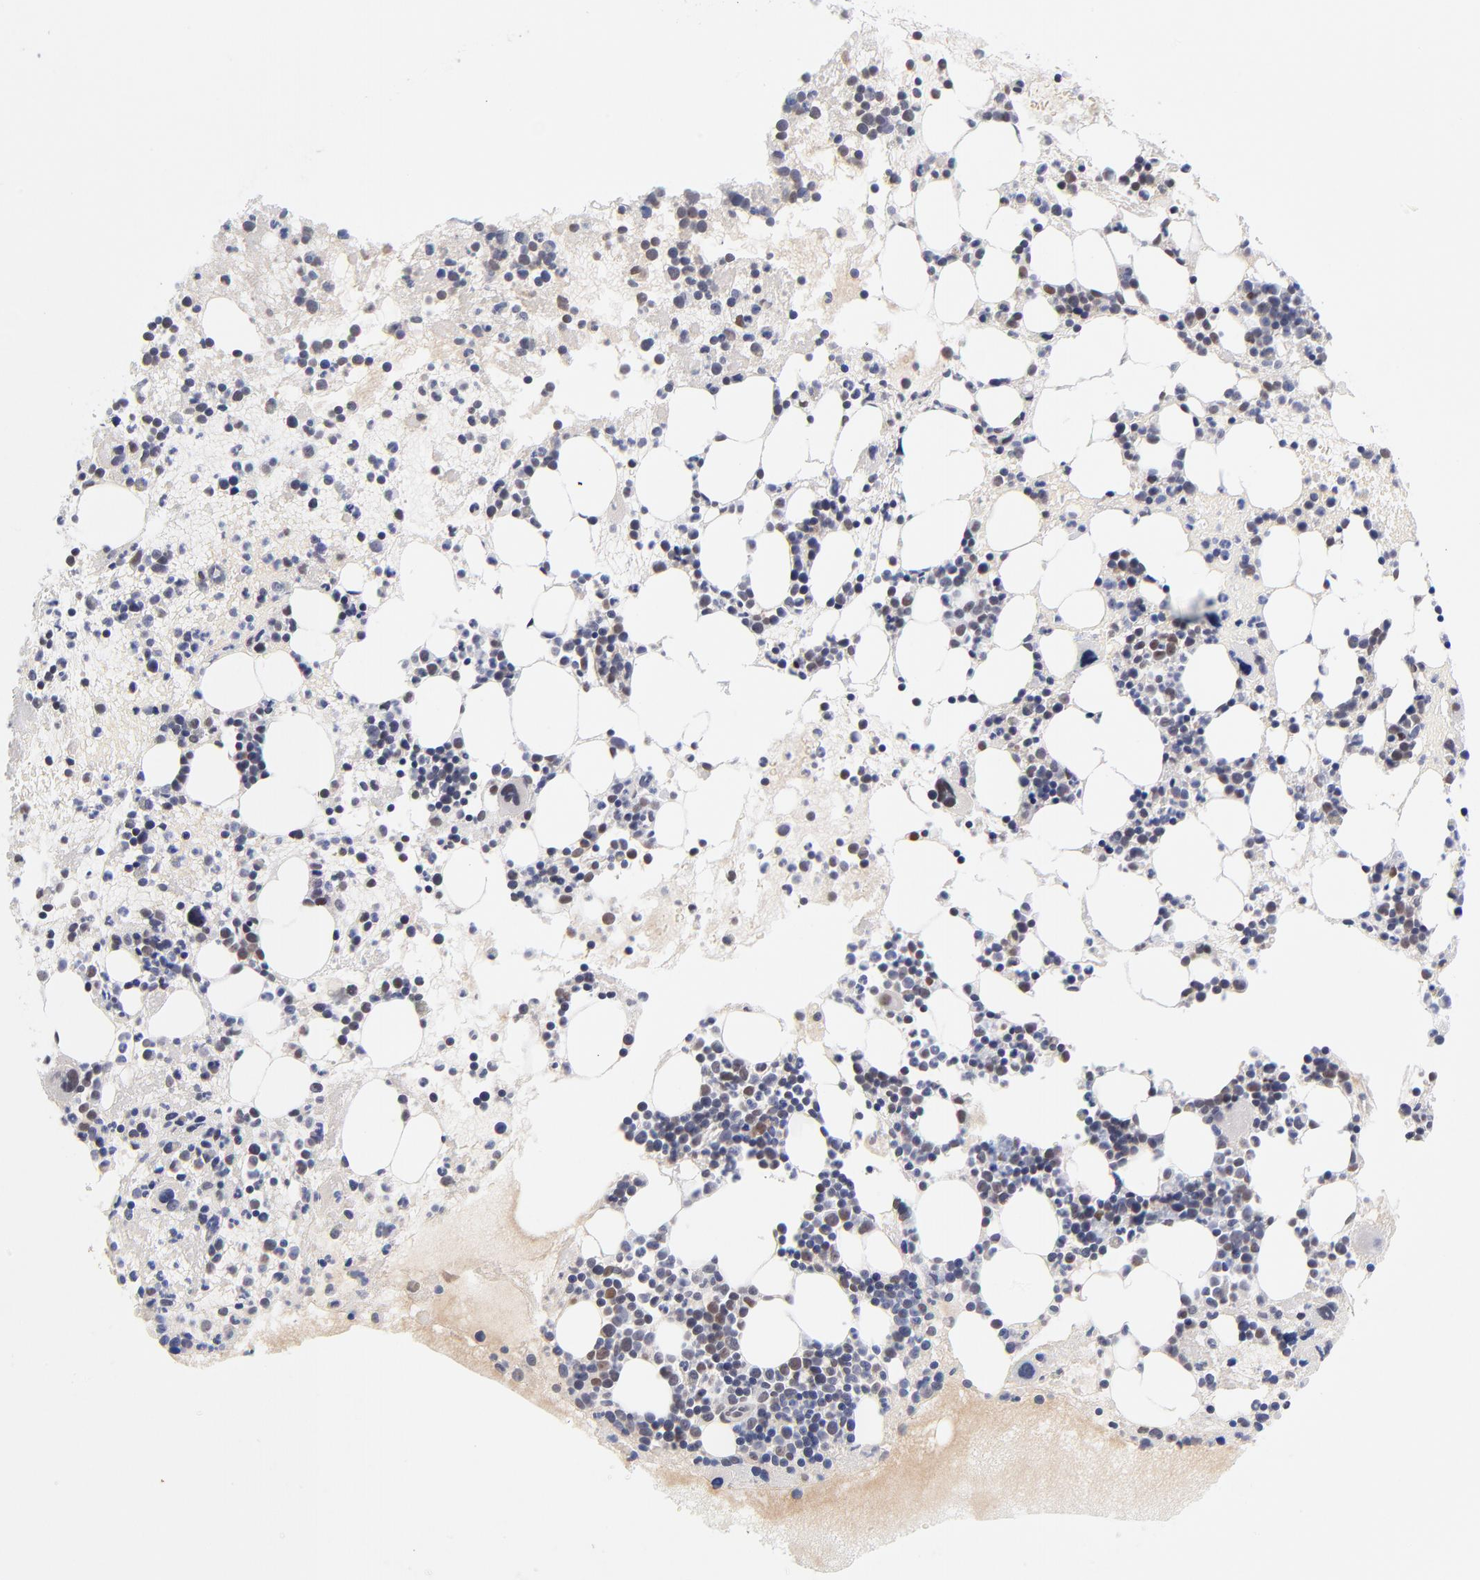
{"staining": {"intensity": "weak", "quantity": "<25%", "location": "cytoplasmic/membranous,nuclear"}, "tissue": "bone marrow", "cell_type": "Hematopoietic cells", "image_type": "normal", "snomed": [{"axis": "morphology", "description": "Normal tissue, NOS"}, {"axis": "topography", "description": "Bone marrow"}], "caption": "IHC image of benign human bone marrow stained for a protein (brown), which displays no staining in hematopoietic cells. Brightfield microscopy of immunohistochemistry (IHC) stained with DAB (3,3'-diaminobenzidine) (brown) and hematoxylin (blue), captured at high magnification.", "gene": "UBE2E2", "patient": {"sex": "male", "age": 15}}